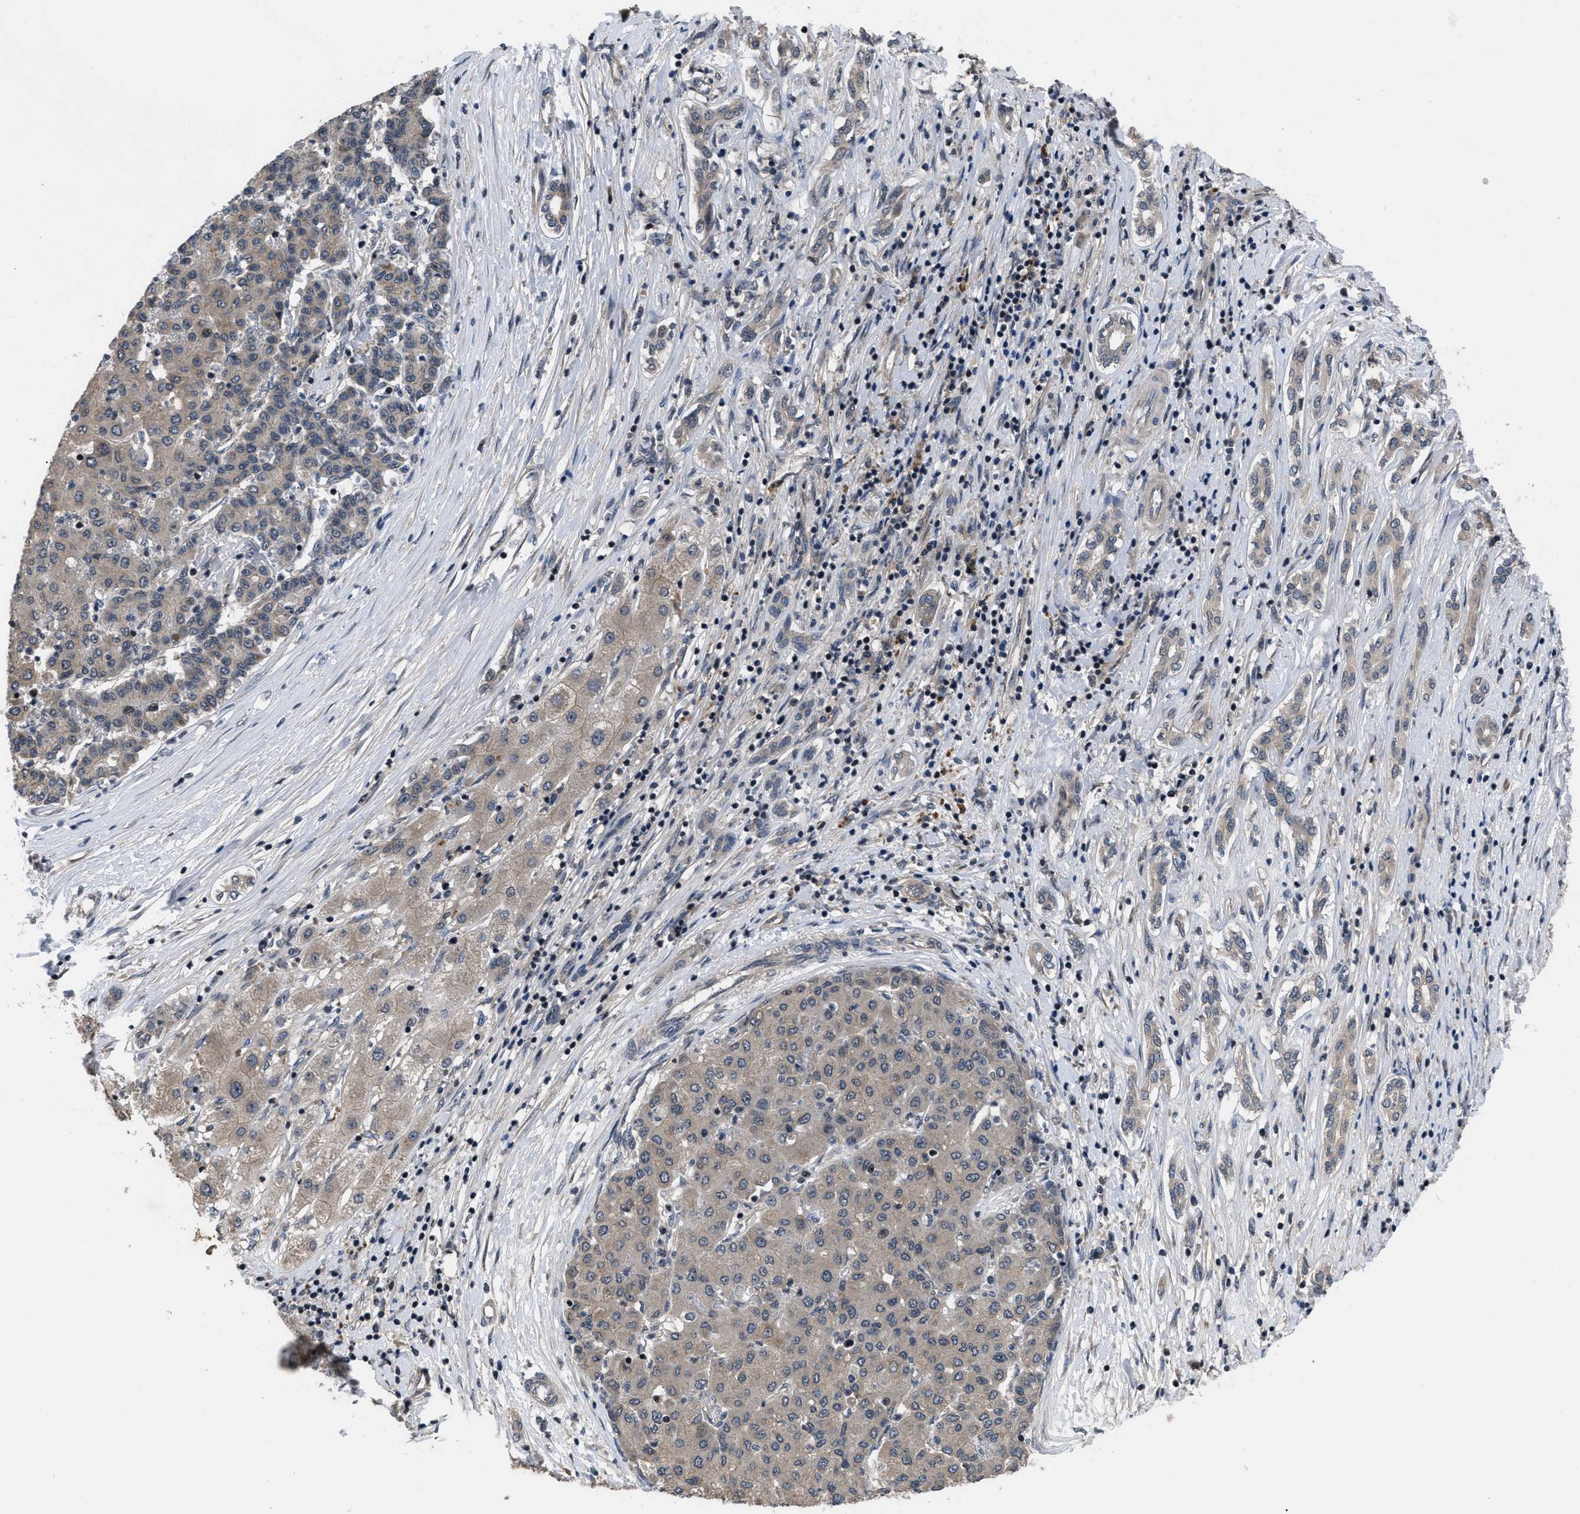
{"staining": {"intensity": "weak", "quantity": "25%-75%", "location": "cytoplasmic/membranous"}, "tissue": "liver cancer", "cell_type": "Tumor cells", "image_type": "cancer", "snomed": [{"axis": "morphology", "description": "Carcinoma, Hepatocellular, NOS"}, {"axis": "topography", "description": "Liver"}], "caption": "Liver cancer (hepatocellular carcinoma) was stained to show a protein in brown. There is low levels of weak cytoplasmic/membranous positivity in approximately 25%-75% of tumor cells.", "gene": "DNAJC14", "patient": {"sex": "male", "age": 65}}